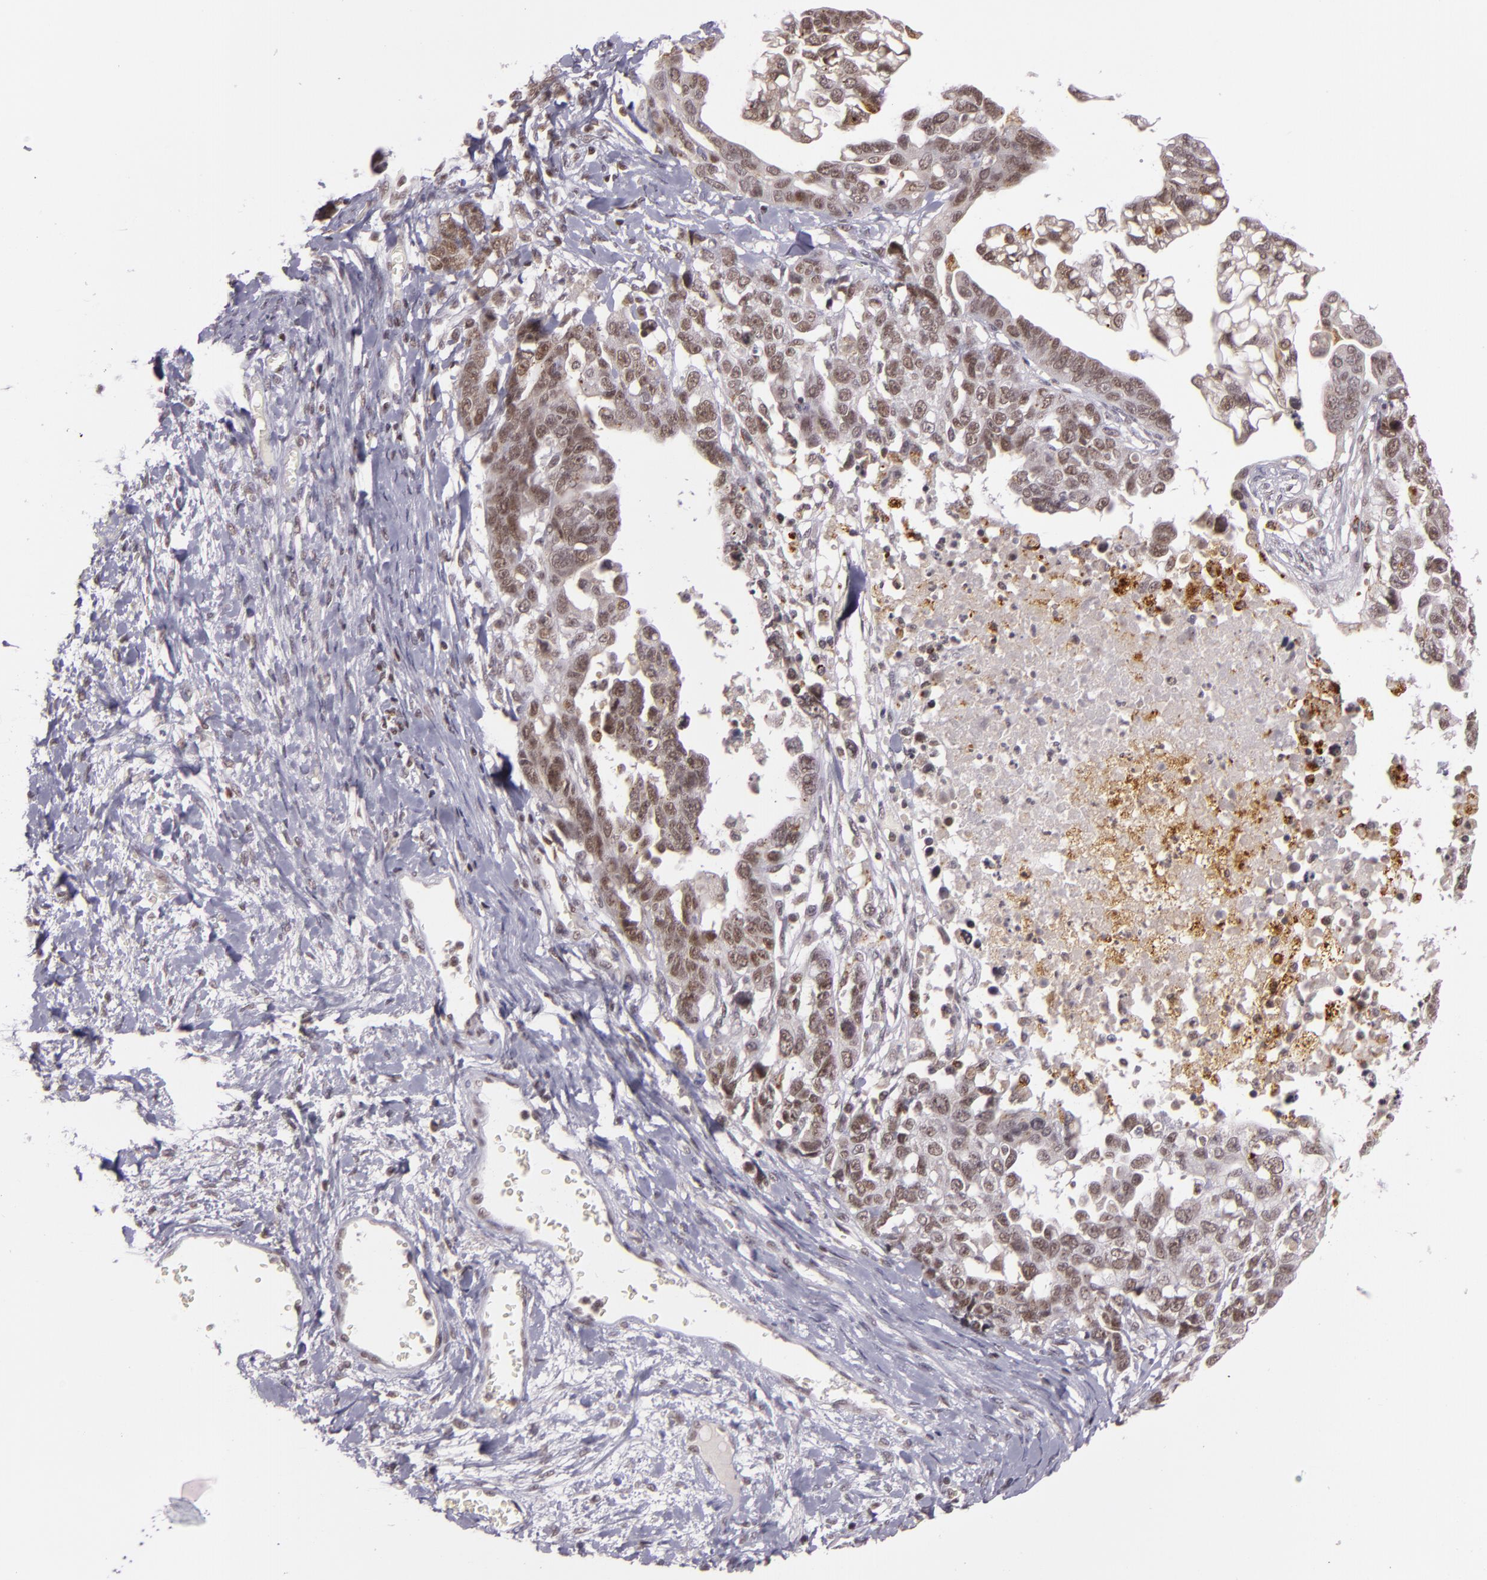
{"staining": {"intensity": "moderate", "quantity": ">75%", "location": "nuclear"}, "tissue": "ovarian cancer", "cell_type": "Tumor cells", "image_type": "cancer", "snomed": [{"axis": "morphology", "description": "Cystadenocarcinoma, serous, NOS"}, {"axis": "topography", "description": "Ovary"}], "caption": "Ovarian cancer (serous cystadenocarcinoma) stained for a protein (brown) displays moderate nuclear positive expression in about >75% of tumor cells.", "gene": "ZFX", "patient": {"sex": "female", "age": 69}}